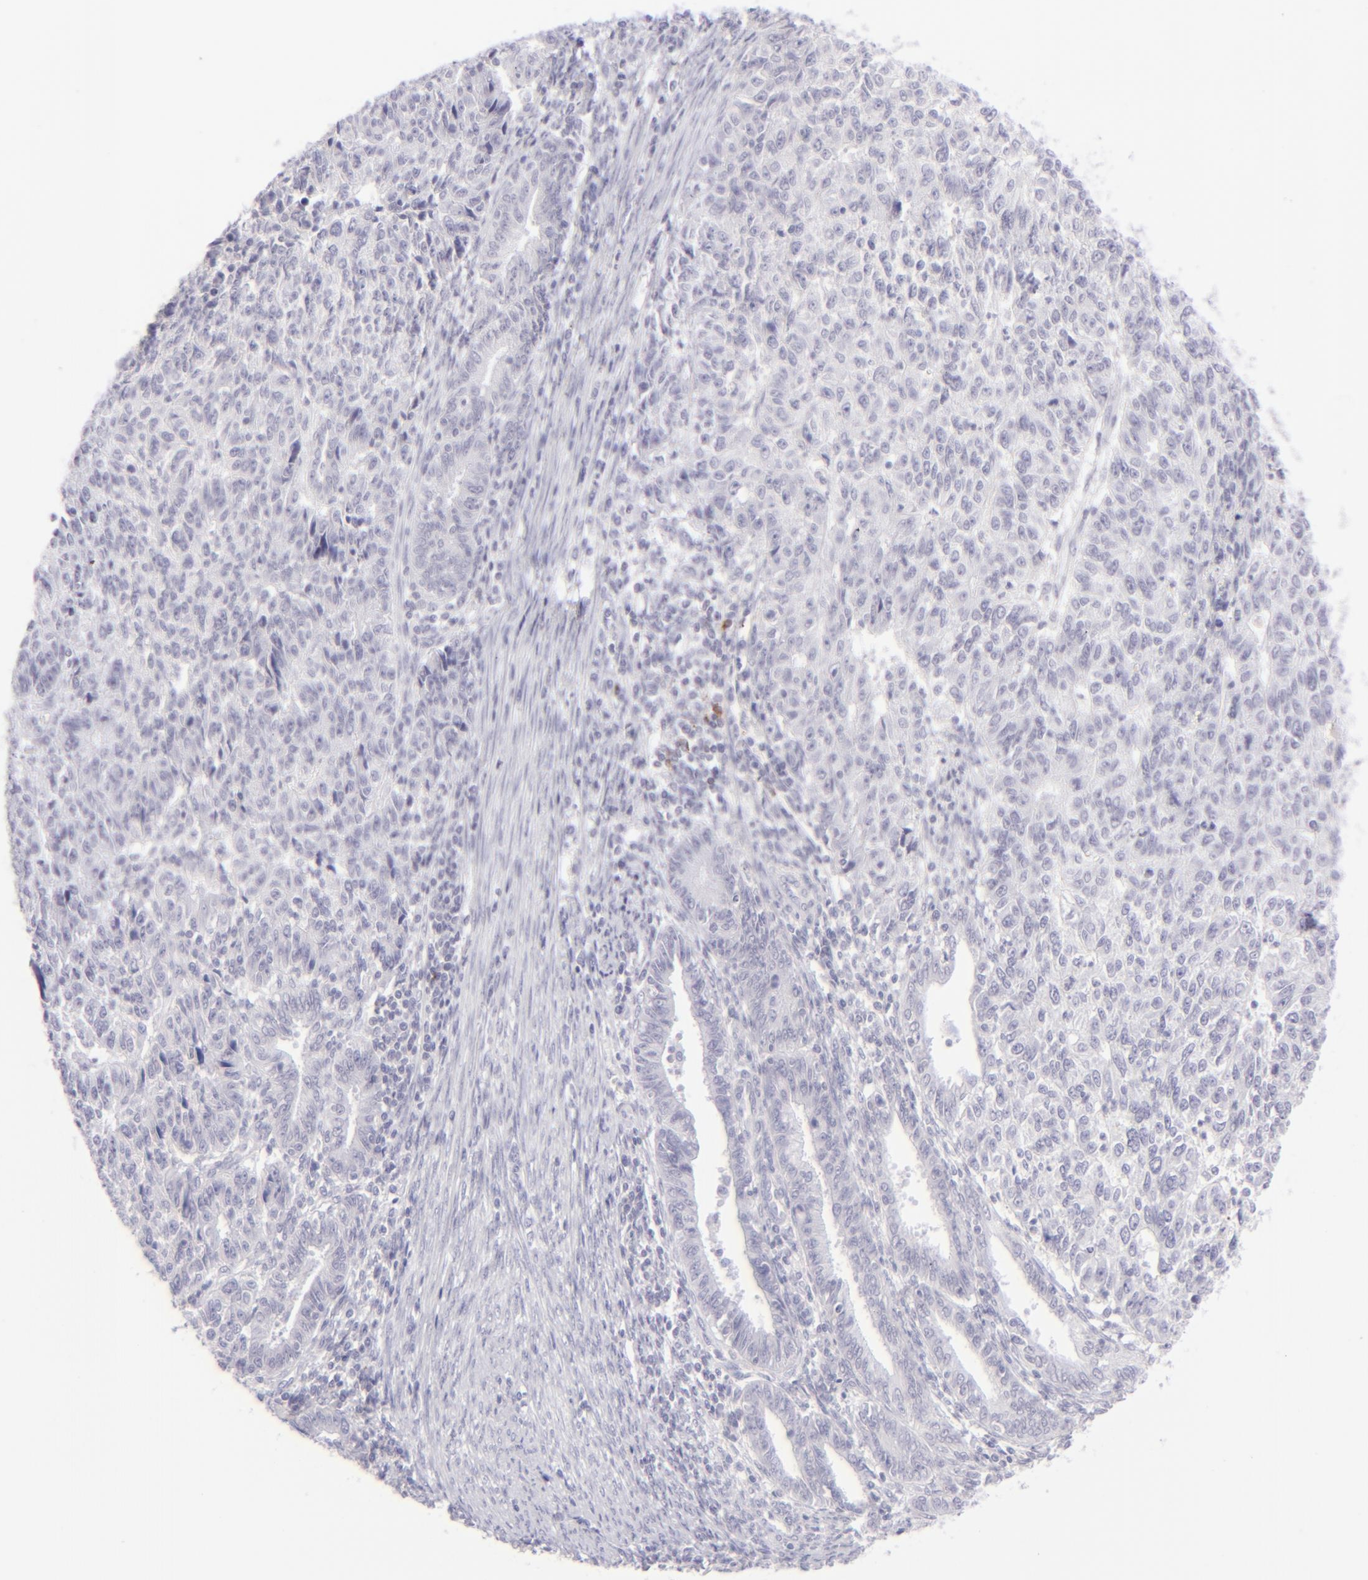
{"staining": {"intensity": "negative", "quantity": "none", "location": "none"}, "tissue": "endometrial cancer", "cell_type": "Tumor cells", "image_type": "cancer", "snomed": [{"axis": "morphology", "description": "Adenocarcinoma, NOS"}, {"axis": "topography", "description": "Endometrium"}], "caption": "There is no significant positivity in tumor cells of endometrial adenocarcinoma.", "gene": "FCER2", "patient": {"sex": "female", "age": 42}}